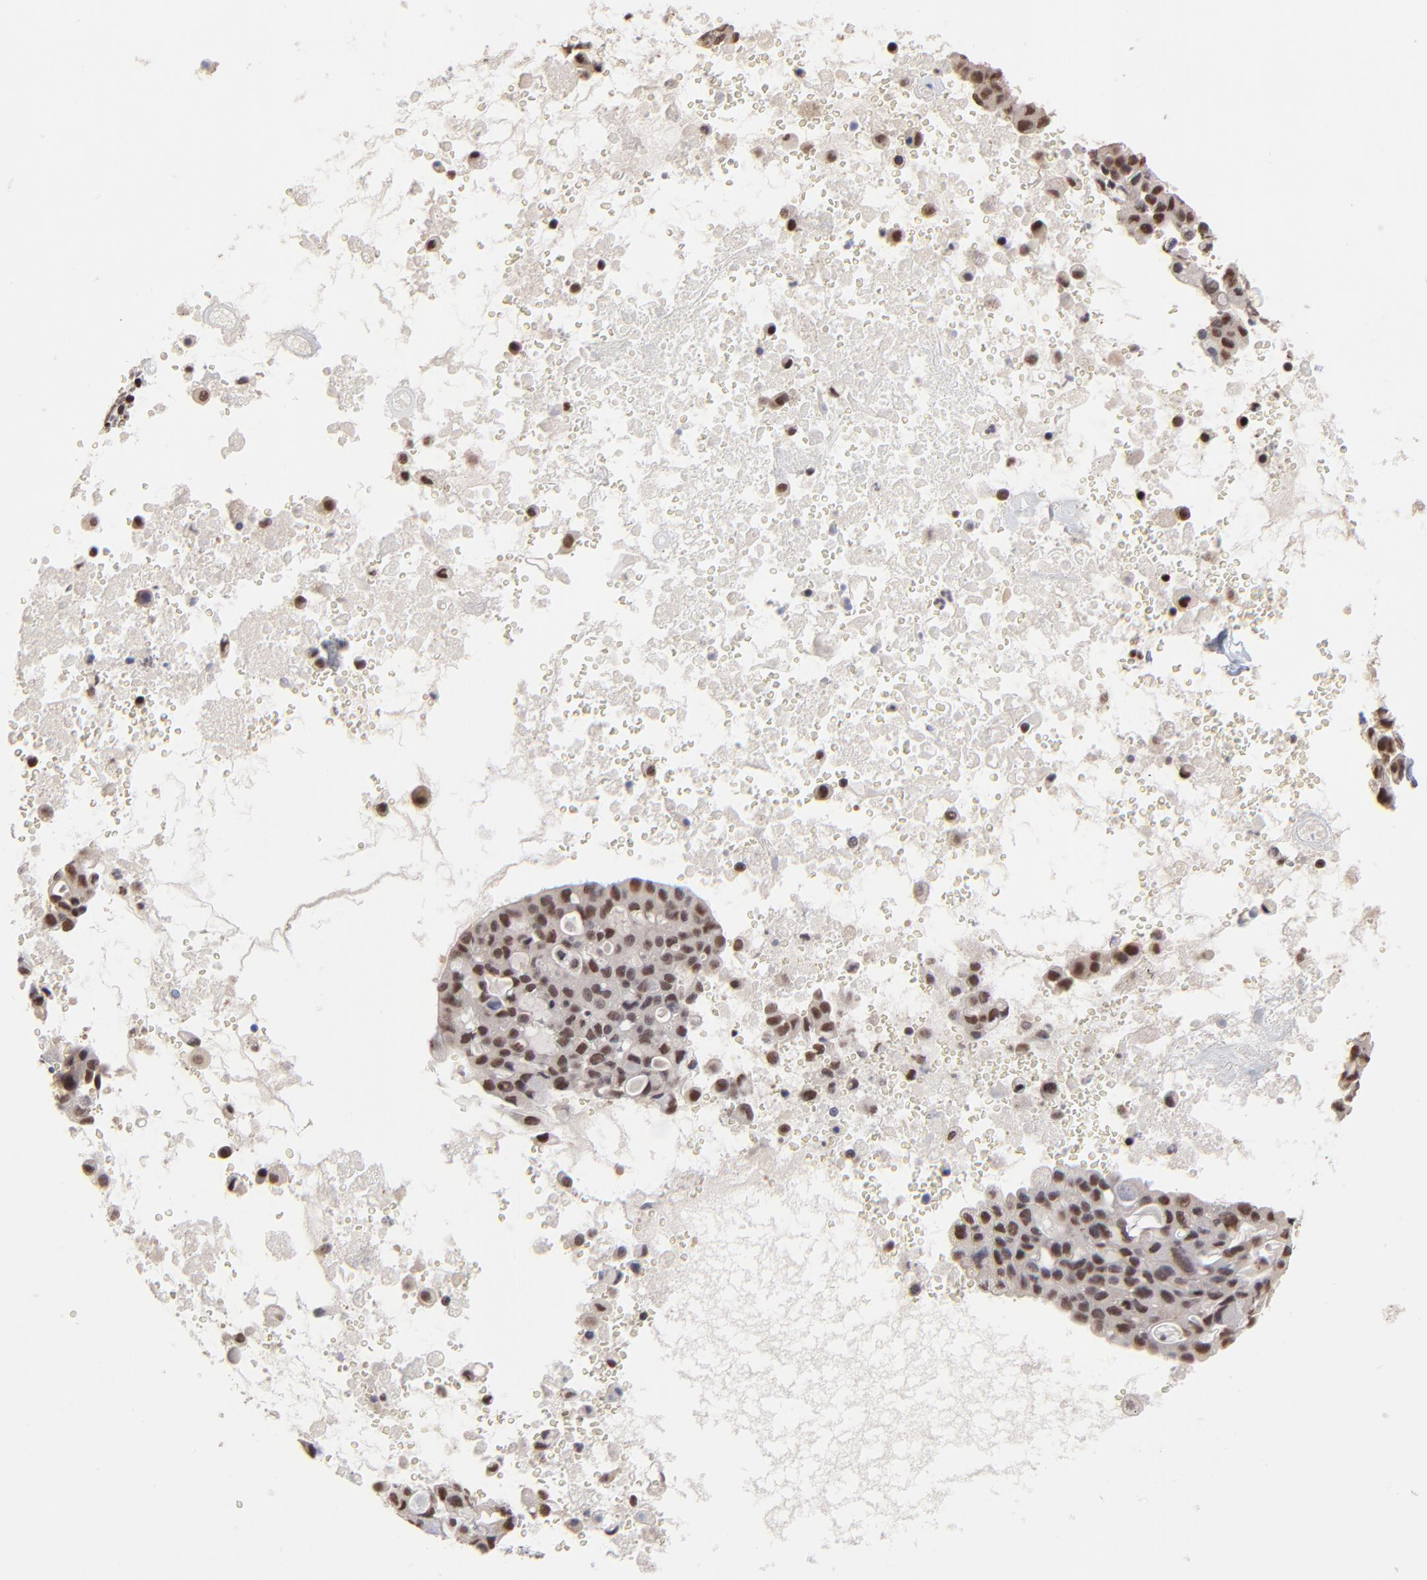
{"staining": {"intensity": "moderate", "quantity": ">75%", "location": "nuclear"}, "tissue": "lung cancer", "cell_type": "Tumor cells", "image_type": "cancer", "snomed": [{"axis": "morphology", "description": "Adenocarcinoma, NOS"}, {"axis": "topography", "description": "Lung"}], "caption": "Immunohistochemical staining of lung cancer (adenocarcinoma) displays medium levels of moderate nuclear protein expression in approximately >75% of tumor cells. (Brightfield microscopy of DAB IHC at high magnification).", "gene": "DSN1", "patient": {"sex": "female", "age": 44}}